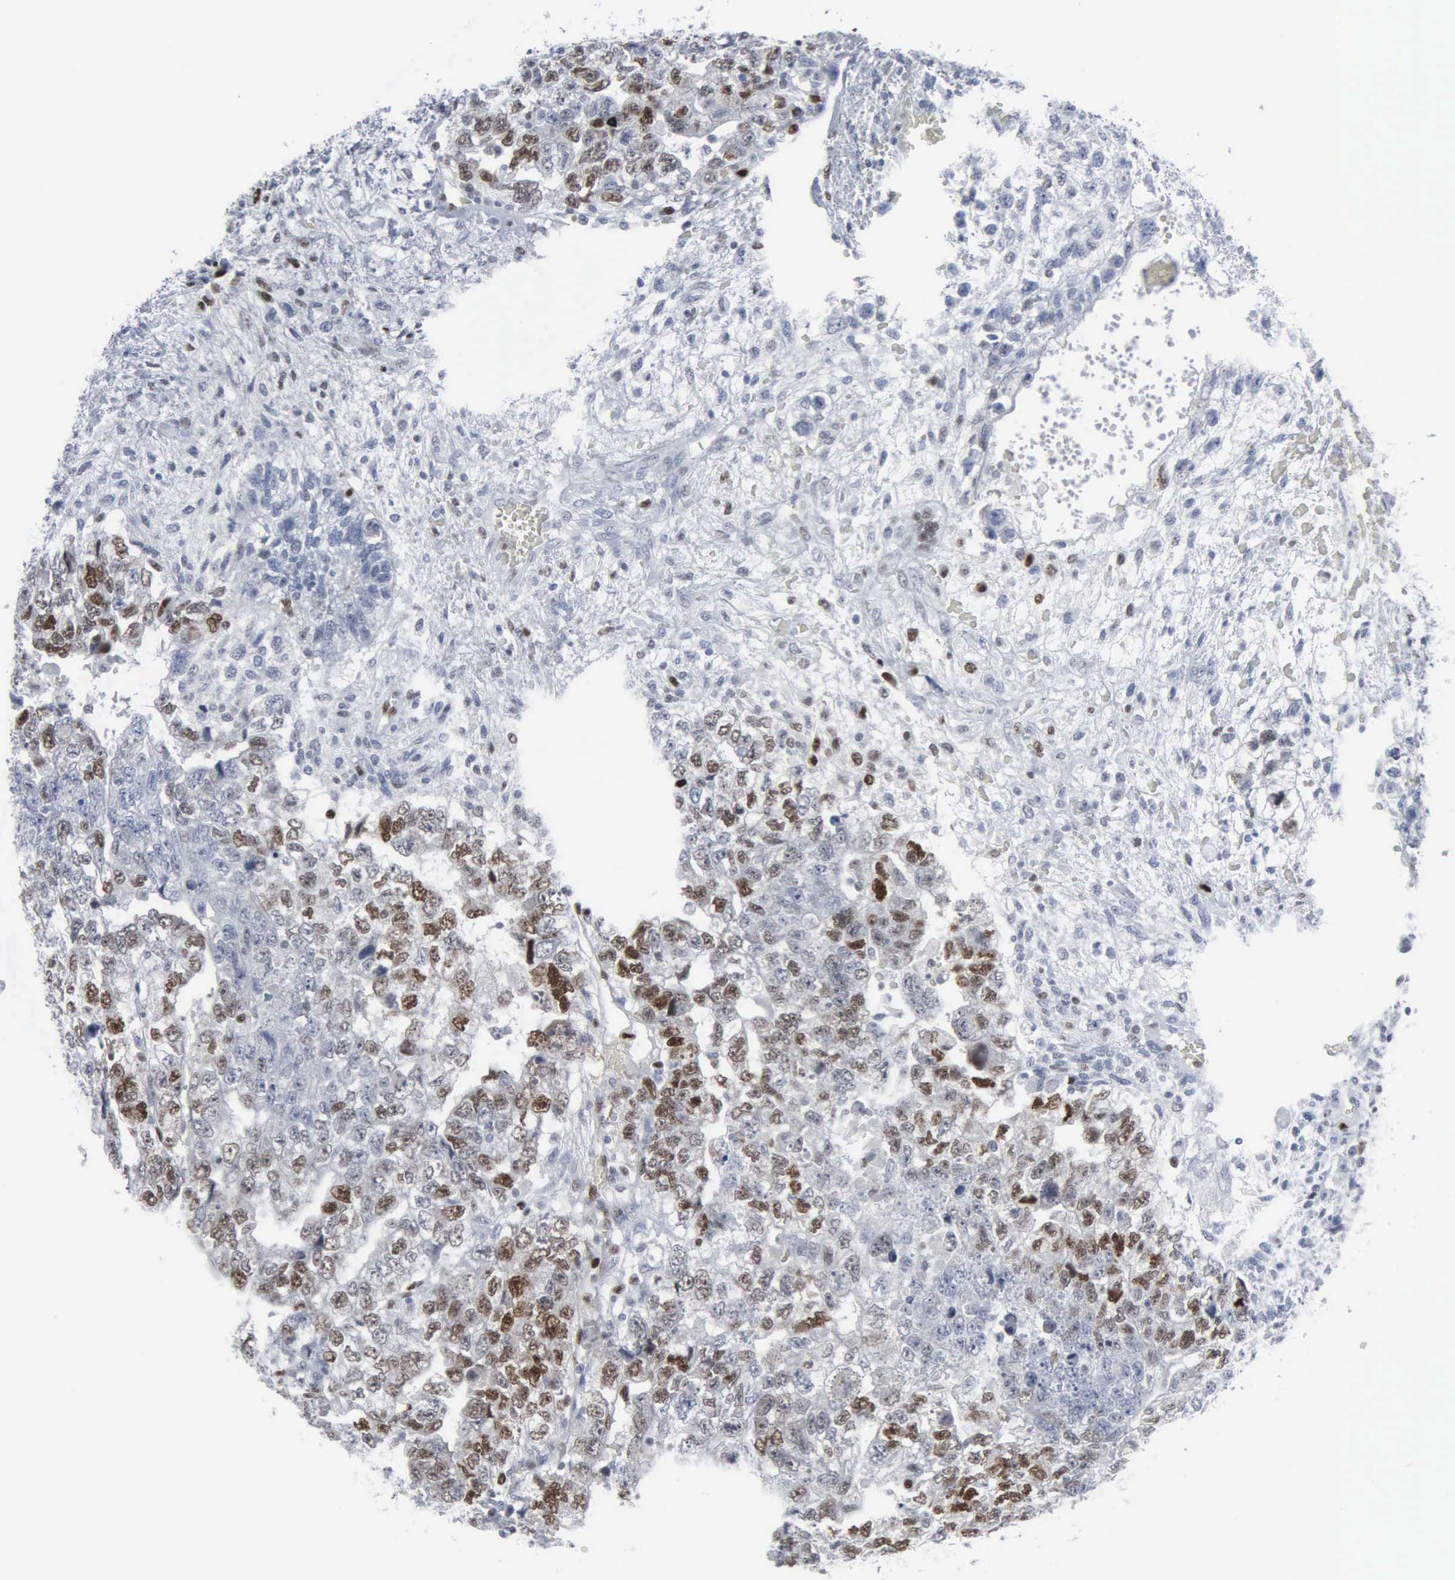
{"staining": {"intensity": "moderate", "quantity": "25%-75%", "location": "cytoplasmic/membranous,nuclear"}, "tissue": "testis cancer", "cell_type": "Tumor cells", "image_type": "cancer", "snomed": [{"axis": "morphology", "description": "Carcinoma, Embryonal, NOS"}, {"axis": "topography", "description": "Testis"}], "caption": "The micrograph displays staining of testis cancer (embryonal carcinoma), revealing moderate cytoplasmic/membranous and nuclear protein positivity (brown color) within tumor cells.", "gene": "CCND3", "patient": {"sex": "male", "age": 36}}